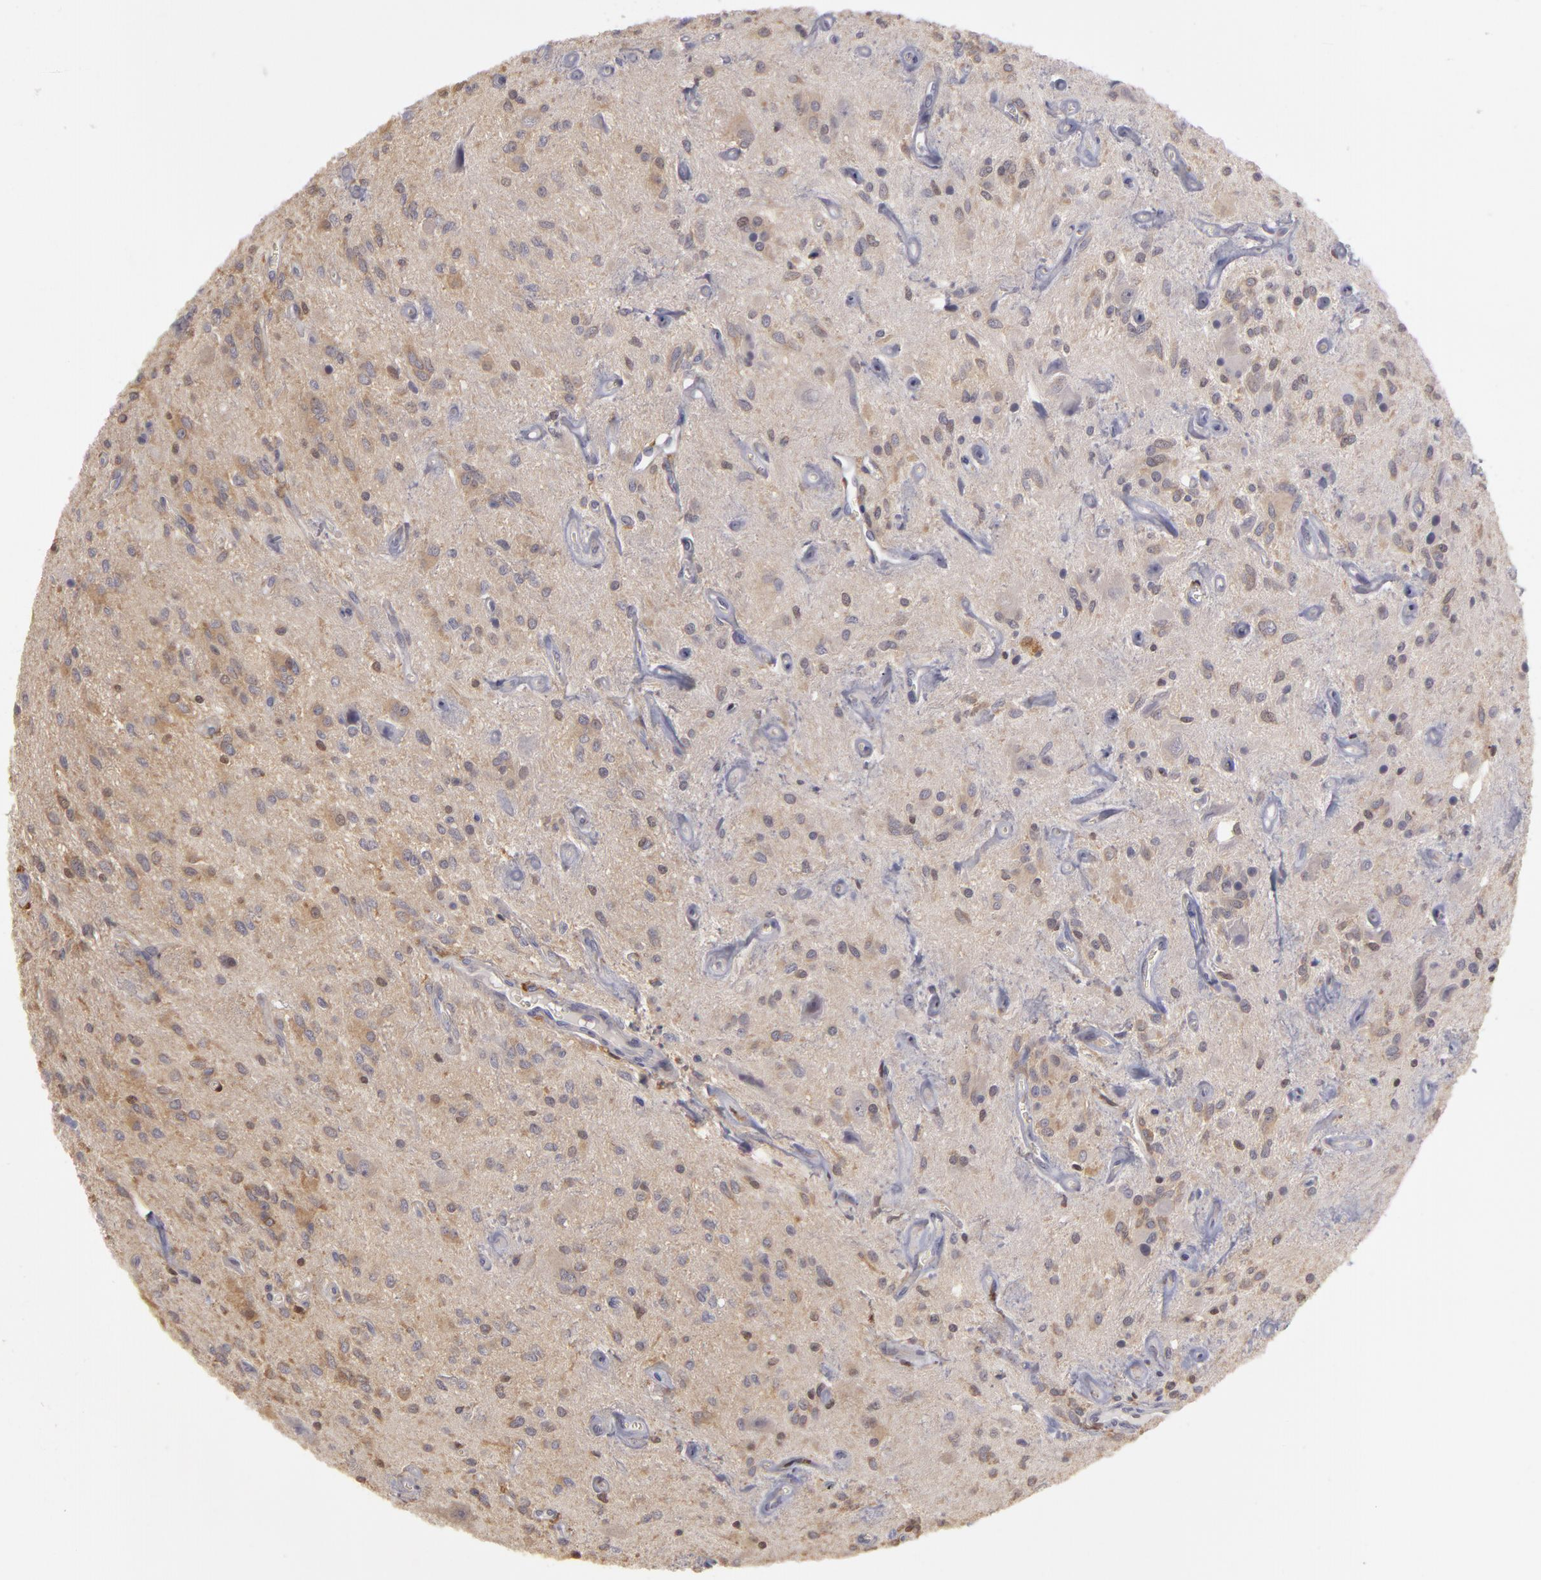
{"staining": {"intensity": "negative", "quantity": "none", "location": "none"}, "tissue": "glioma", "cell_type": "Tumor cells", "image_type": "cancer", "snomed": [{"axis": "morphology", "description": "Glioma, malignant, Low grade"}, {"axis": "topography", "description": "Brain"}], "caption": "This is an immunohistochemistry (IHC) photomicrograph of glioma. There is no positivity in tumor cells.", "gene": "GNPDA1", "patient": {"sex": "female", "age": 15}}